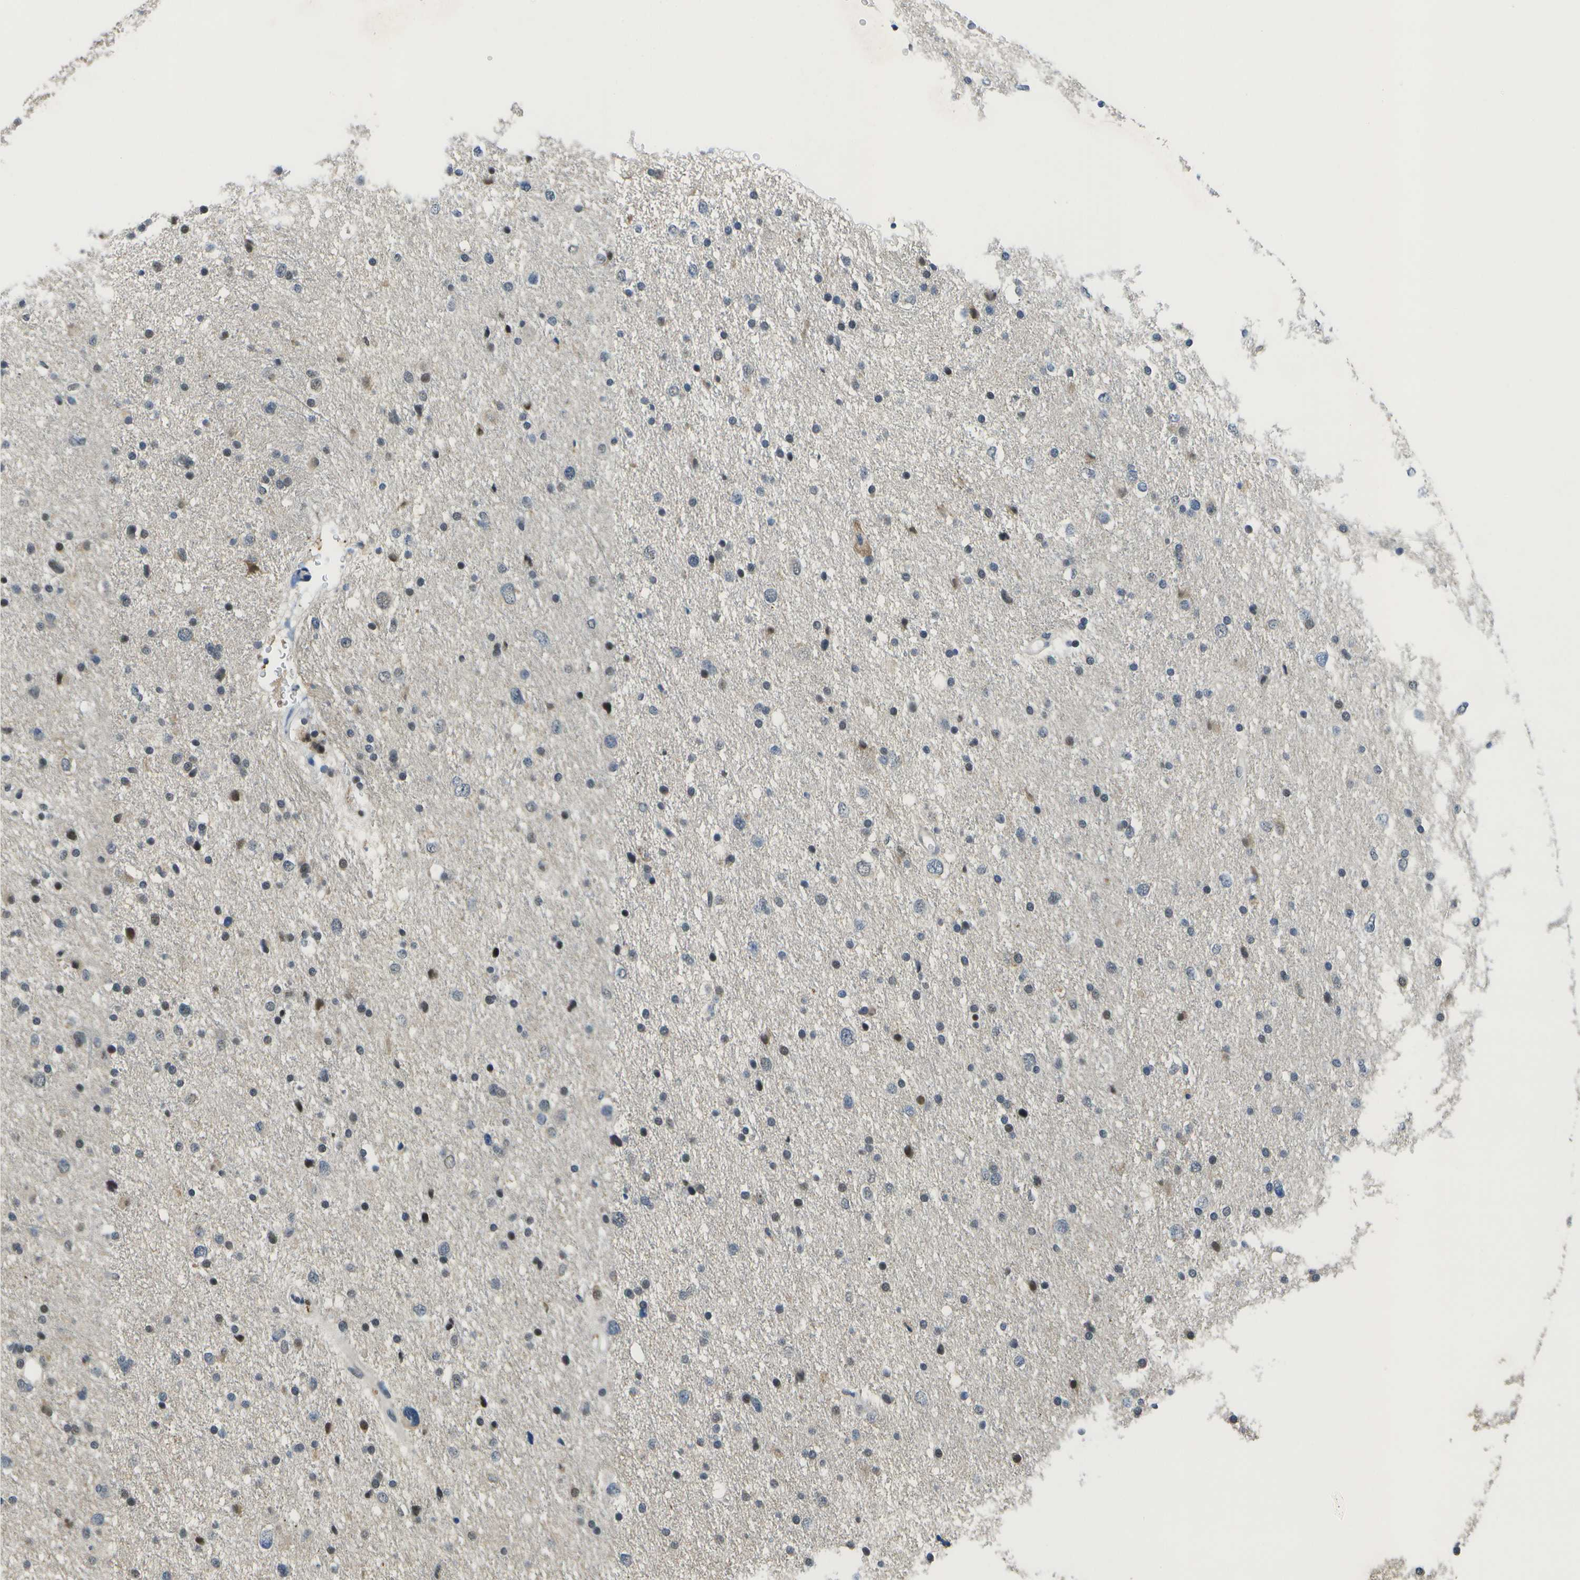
{"staining": {"intensity": "moderate", "quantity": "25%-75%", "location": "nuclear"}, "tissue": "glioma", "cell_type": "Tumor cells", "image_type": "cancer", "snomed": [{"axis": "morphology", "description": "Glioma, malignant, Low grade"}, {"axis": "topography", "description": "Brain"}], "caption": "The photomicrograph shows staining of glioma, revealing moderate nuclear protein positivity (brown color) within tumor cells.", "gene": "DSE", "patient": {"sex": "female", "age": 37}}